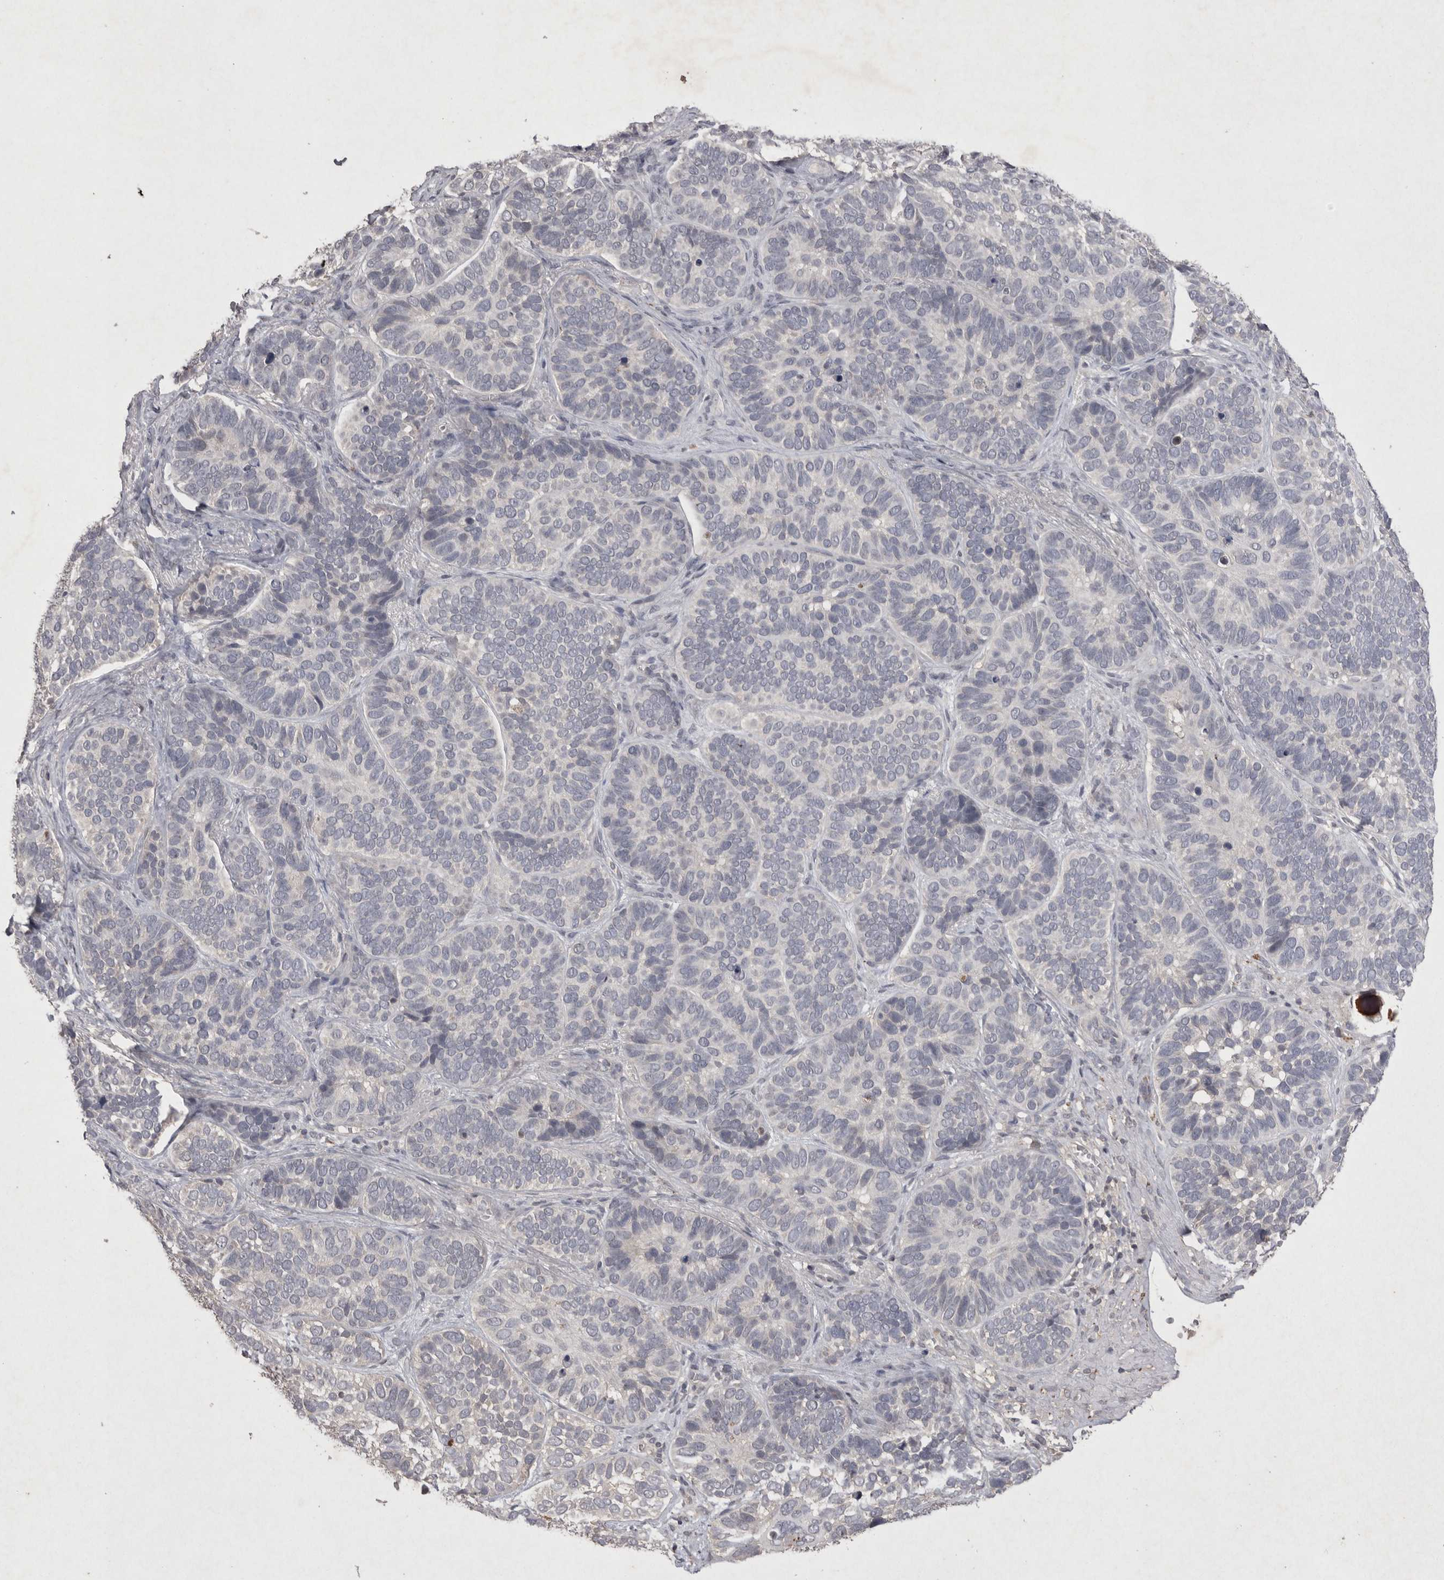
{"staining": {"intensity": "negative", "quantity": "none", "location": "none"}, "tissue": "skin cancer", "cell_type": "Tumor cells", "image_type": "cancer", "snomed": [{"axis": "morphology", "description": "Basal cell carcinoma"}, {"axis": "topography", "description": "Skin"}], "caption": "Immunohistochemistry (IHC) histopathology image of skin basal cell carcinoma stained for a protein (brown), which demonstrates no expression in tumor cells.", "gene": "APLNR", "patient": {"sex": "male", "age": 62}}